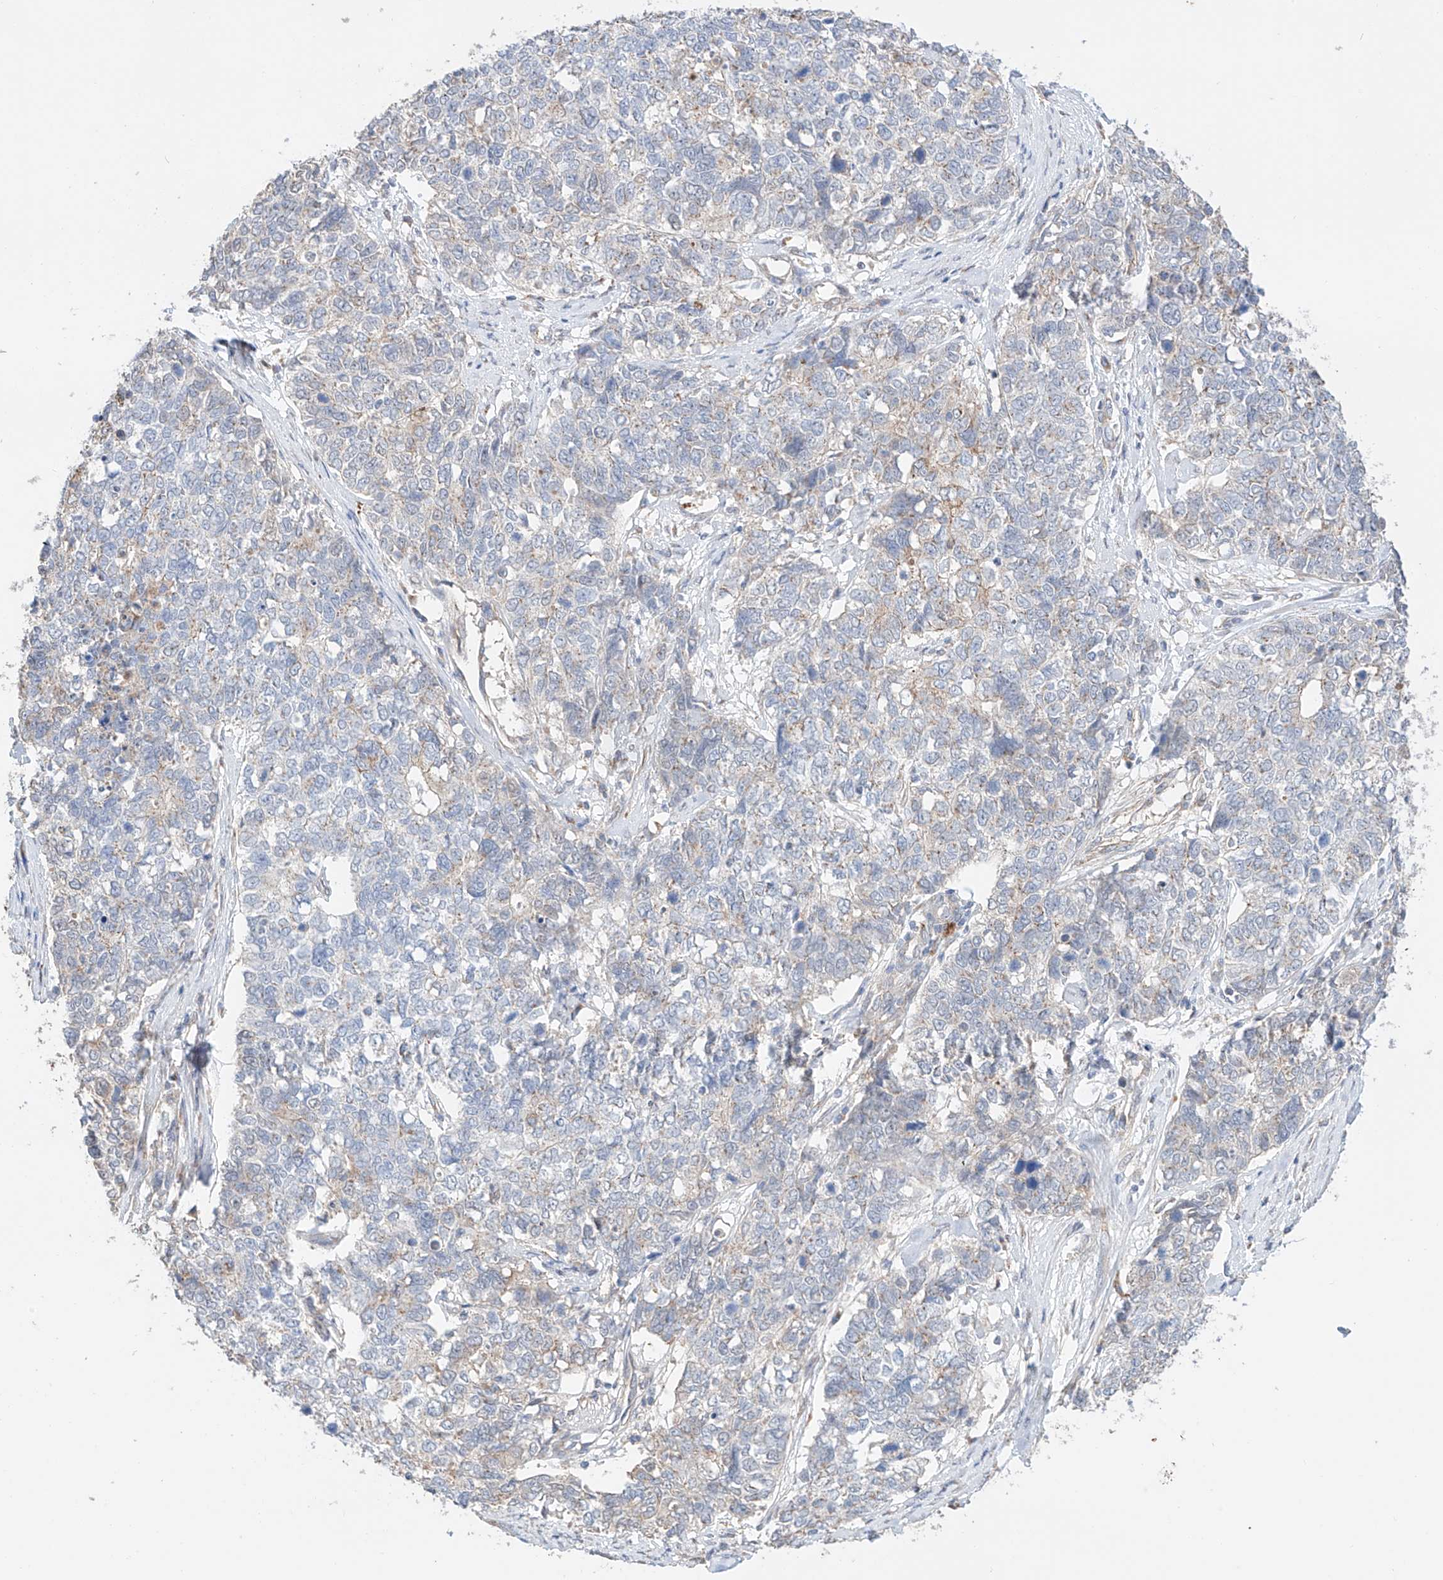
{"staining": {"intensity": "weak", "quantity": "<25%", "location": "cytoplasmic/membranous"}, "tissue": "cervical cancer", "cell_type": "Tumor cells", "image_type": "cancer", "snomed": [{"axis": "morphology", "description": "Squamous cell carcinoma, NOS"}, {"axis": "topography", "description": "Cervix"}], "caption": "DAB (3,3'-diaminobenzidine) immunohistochemical staining of human cervical cancer demonstrates no significant staining in tumor cells.", "gene": "MOSPD1", "patient": {"sex": "female", "age": 63}}